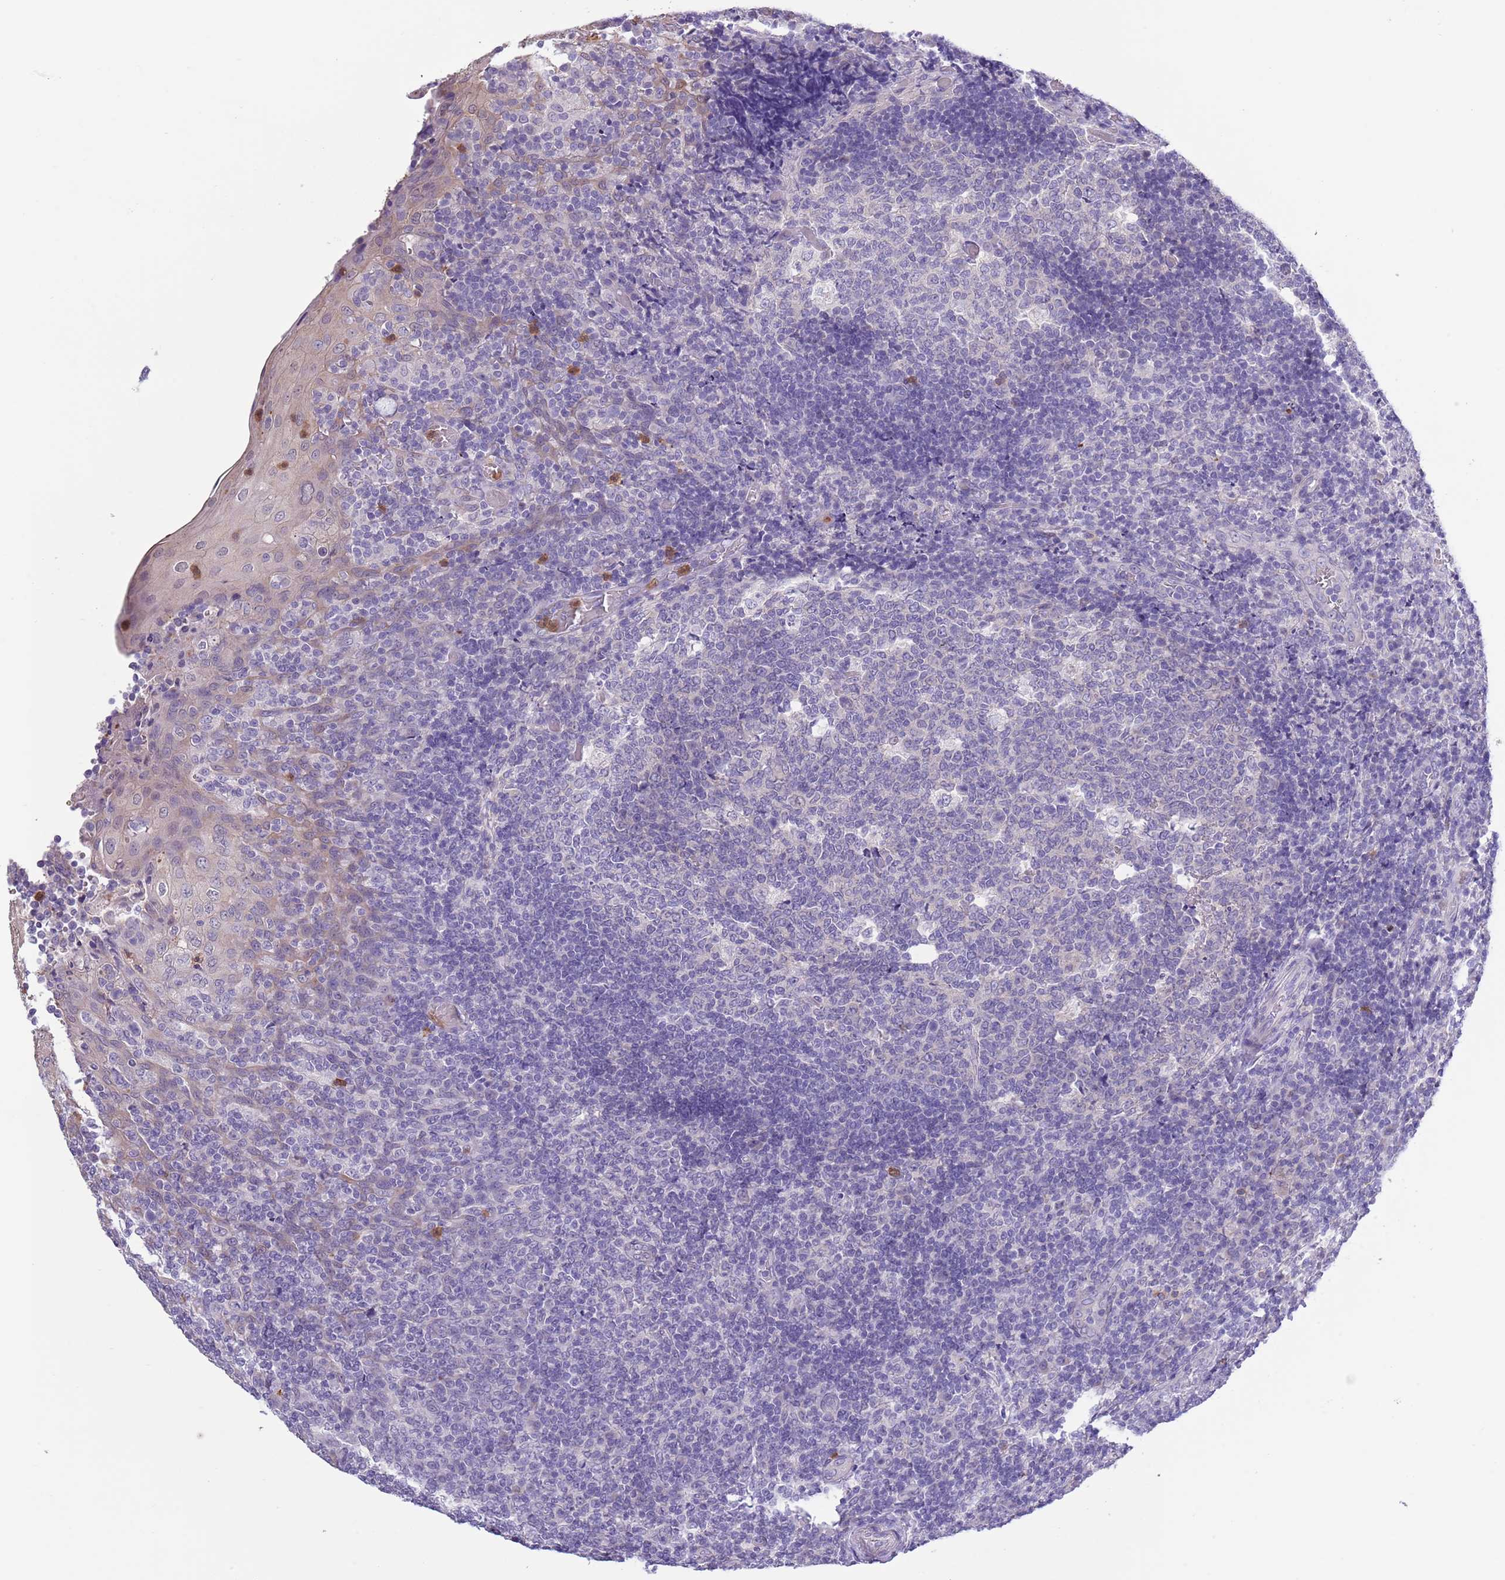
{"staining": {"intensity": "negative", "quantity": "none", "location": "none"}, "tissue": "tonsil", "cell_type": "Germinal center cells", "image_type": "normal", "snomed": [{"axis": "morphology", "description": "Normal tissue, NOS"}, {"axis": "topography", "description": "Tonsil"}], "caption": "This histopathology image is of normal tonsil stained with IHC to label a protein in brown with the nuclei are counter-stained blue. There is no staining in germinal center cells. Brightfield microscopy of immunohistochemistry stained with DAB (brown) and hematoxylin (blue), captured at high magnification.", "gene": "ZFP2", "patient": {"sex": "female", "age": 19}}